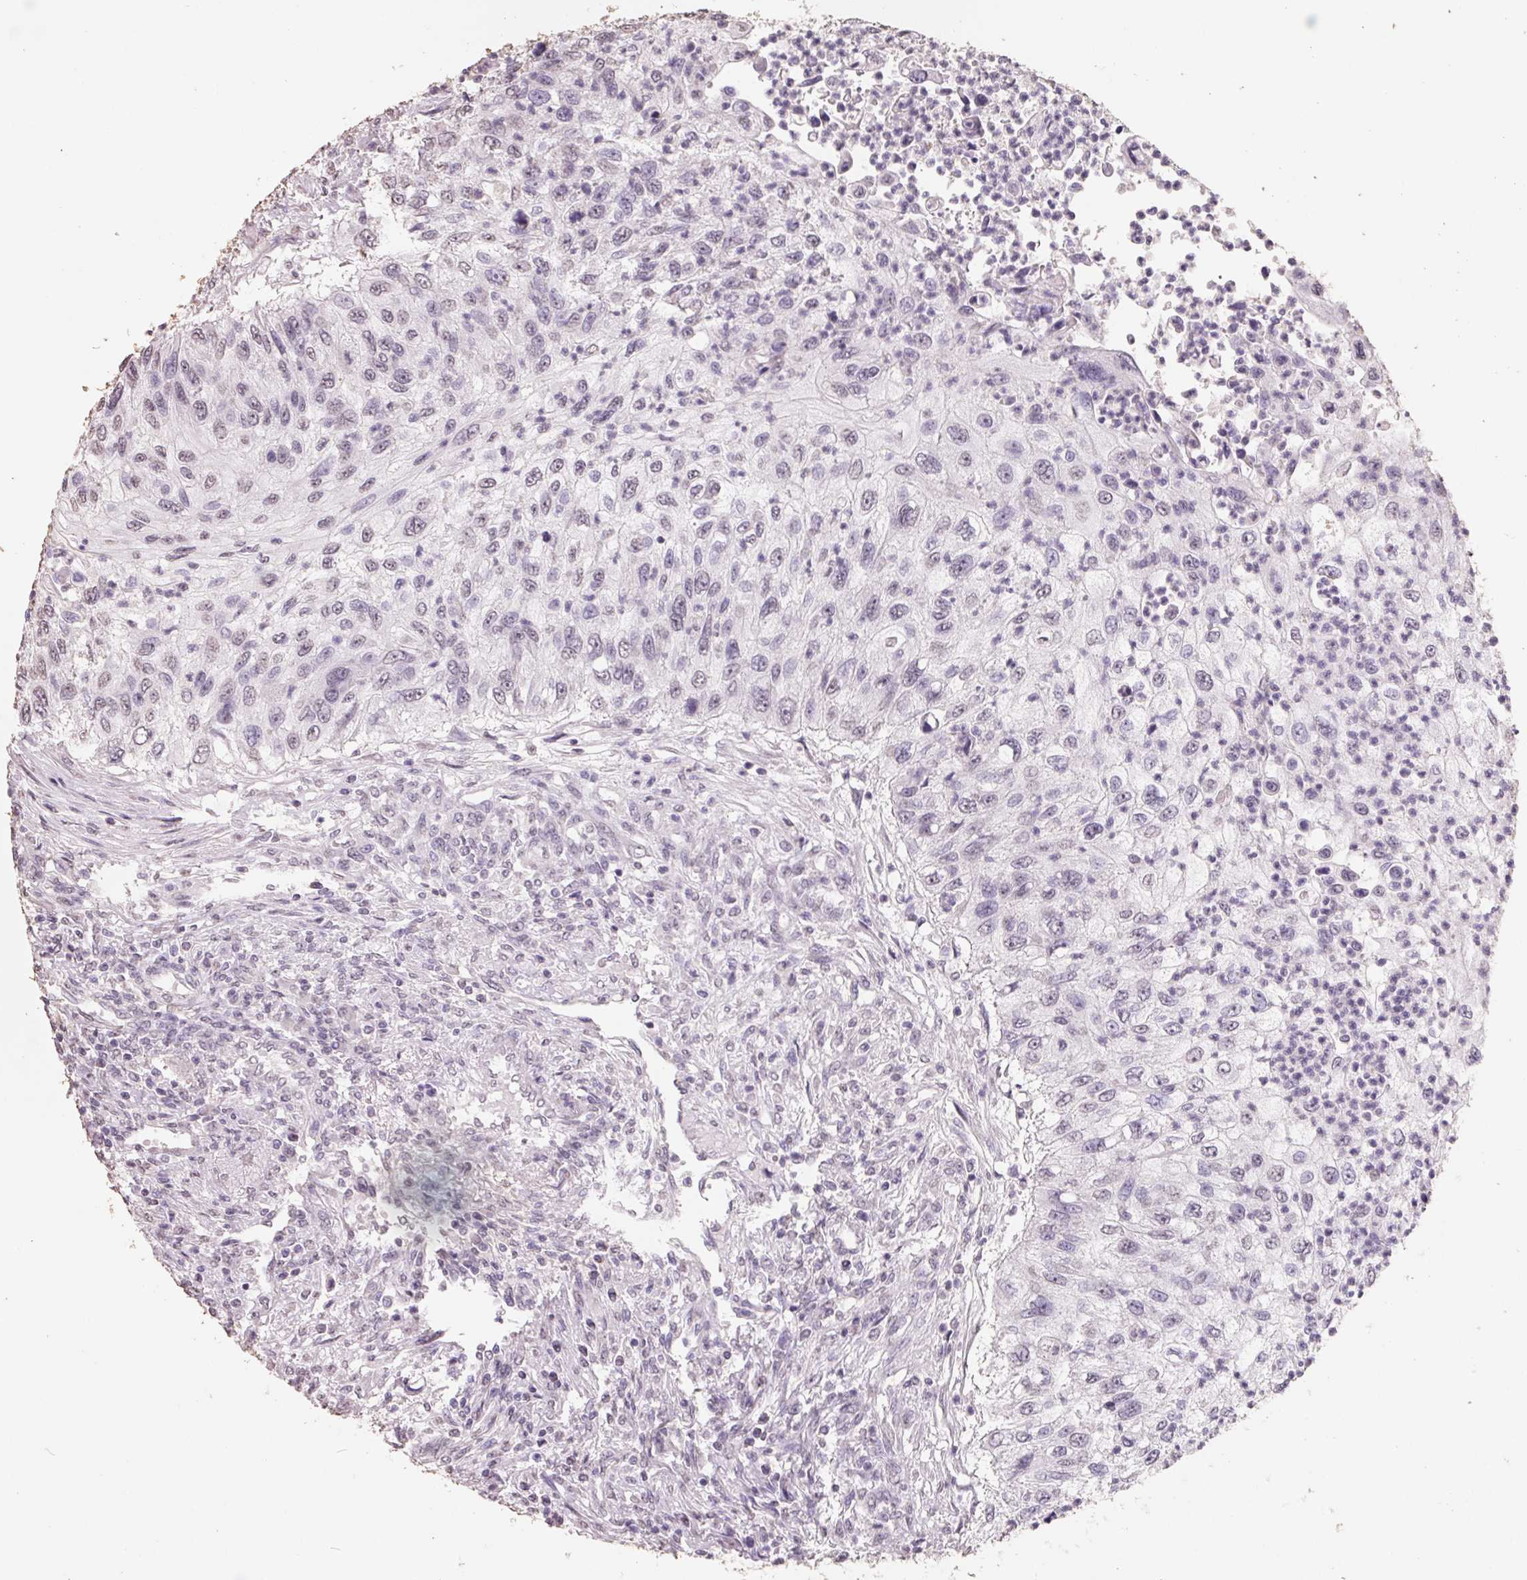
{"staining": {"intensity": "negative", "quantity": "none", "location": "none"}, "tissue": "urothelial cancer", "cell_type": "Tumor cells", "image_type": "cancer", "snomed": [{"axis": "morphology", "description": "Urothelial carcinoma, High grade"}, {"axis": "topography", "description": "Urinary bladder"}], "caption": "A micrograph of human urothelial cancer is negative for staining in tumor cells.", "gene": "FTCD", "patient": {"sex": "female", "age": 60}}